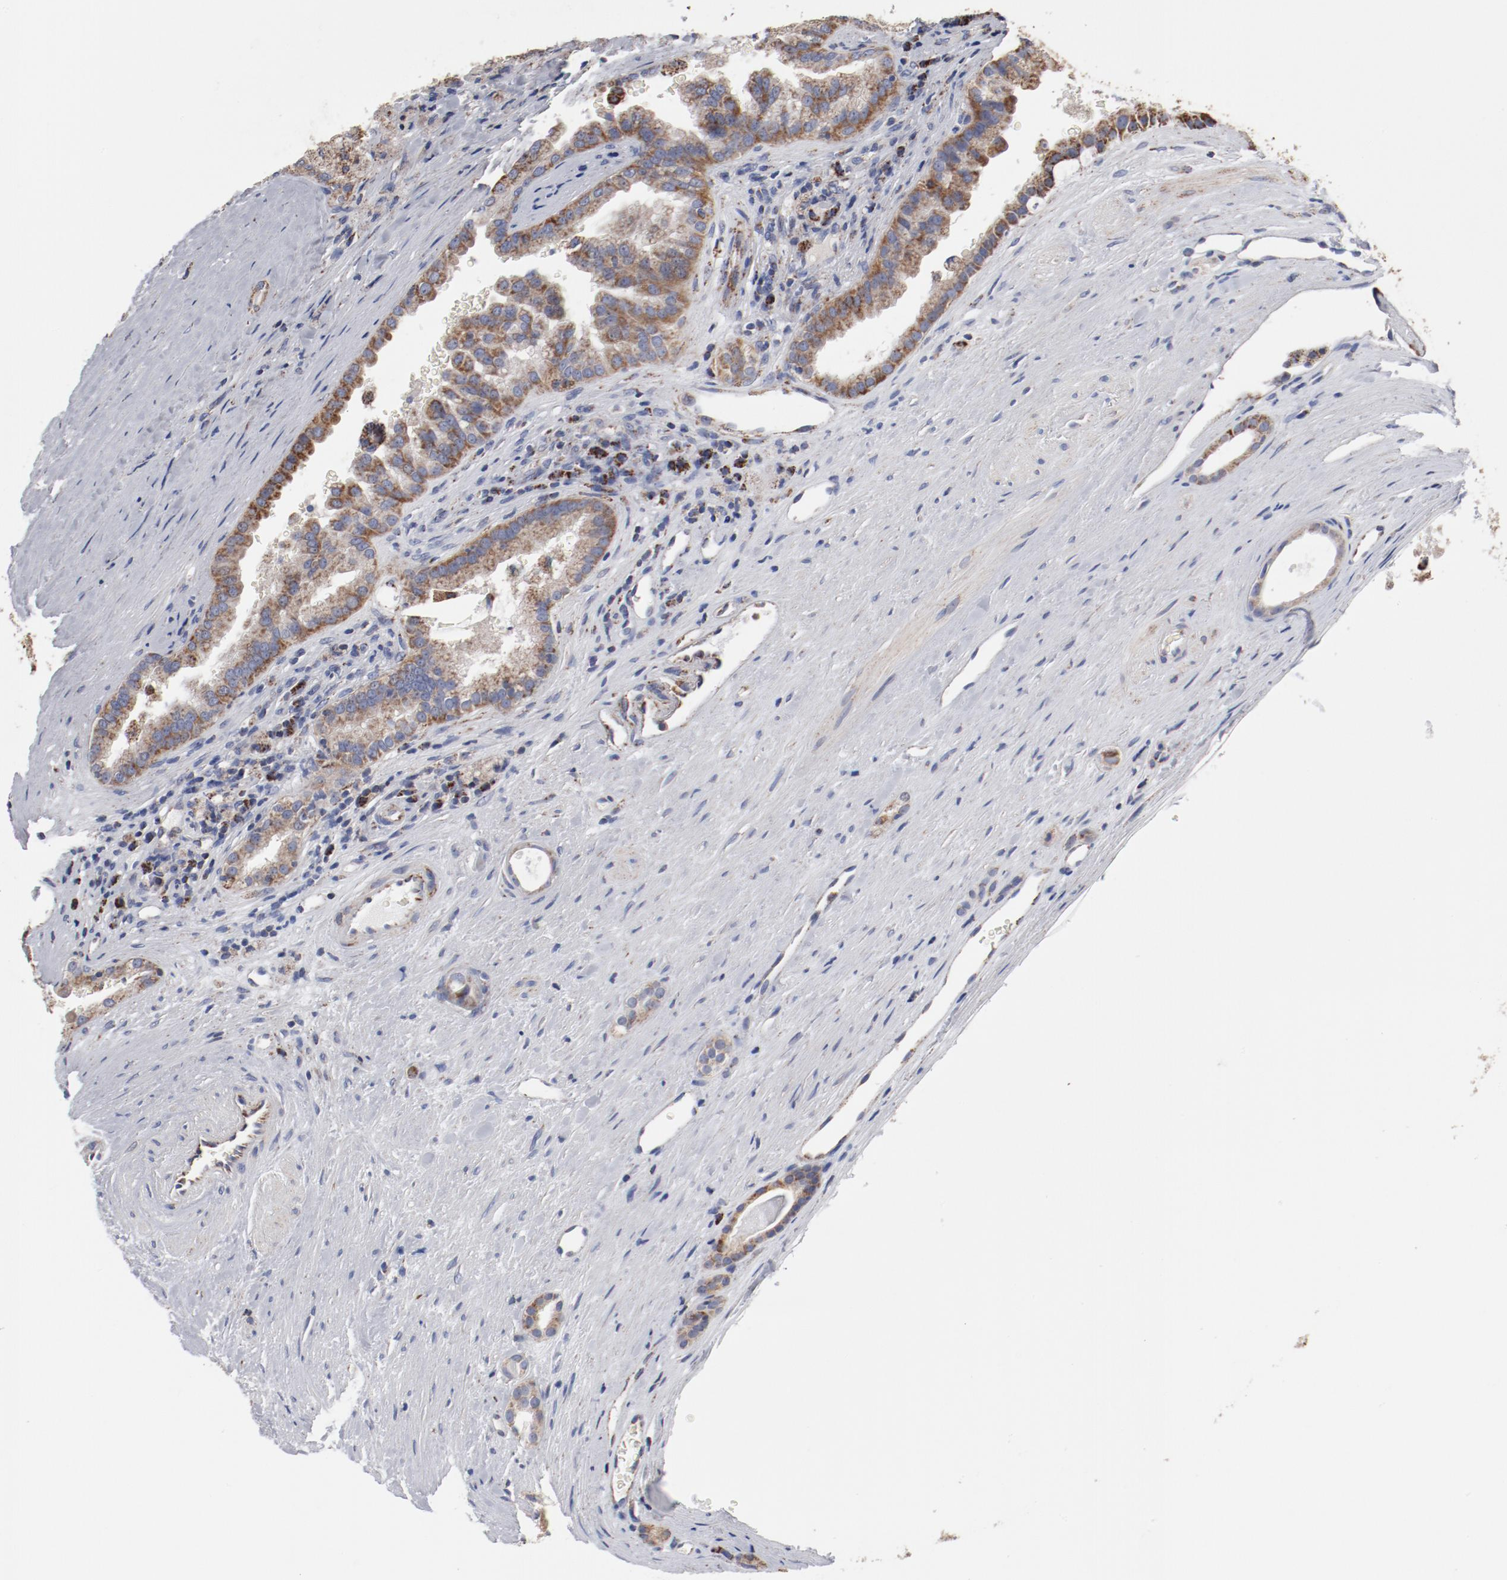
{"staining": {"intensity": "moderate", "quantity": ">75%", "location": "cytoplasmic/membranous"}, "tissue": "renal cancer", "cell_type": "Tumor cells", "image_type": "cancer", "snomed": [{"axis": "morphology", "description": "Adenocarcinoma, NOS"}, {"axis": "topography", "description": "Kidney"}], "caption": "Brown immunohistochemical staining in renal adenocarcinoma displays moderate cytoplasmic/membranous positivity in about >75% of tumor cells. (DAB = brown stain, brightfield microscopy at high magnification).", "gene": "NDUFV2", "patient": {"sex": "male", "age": 61}}